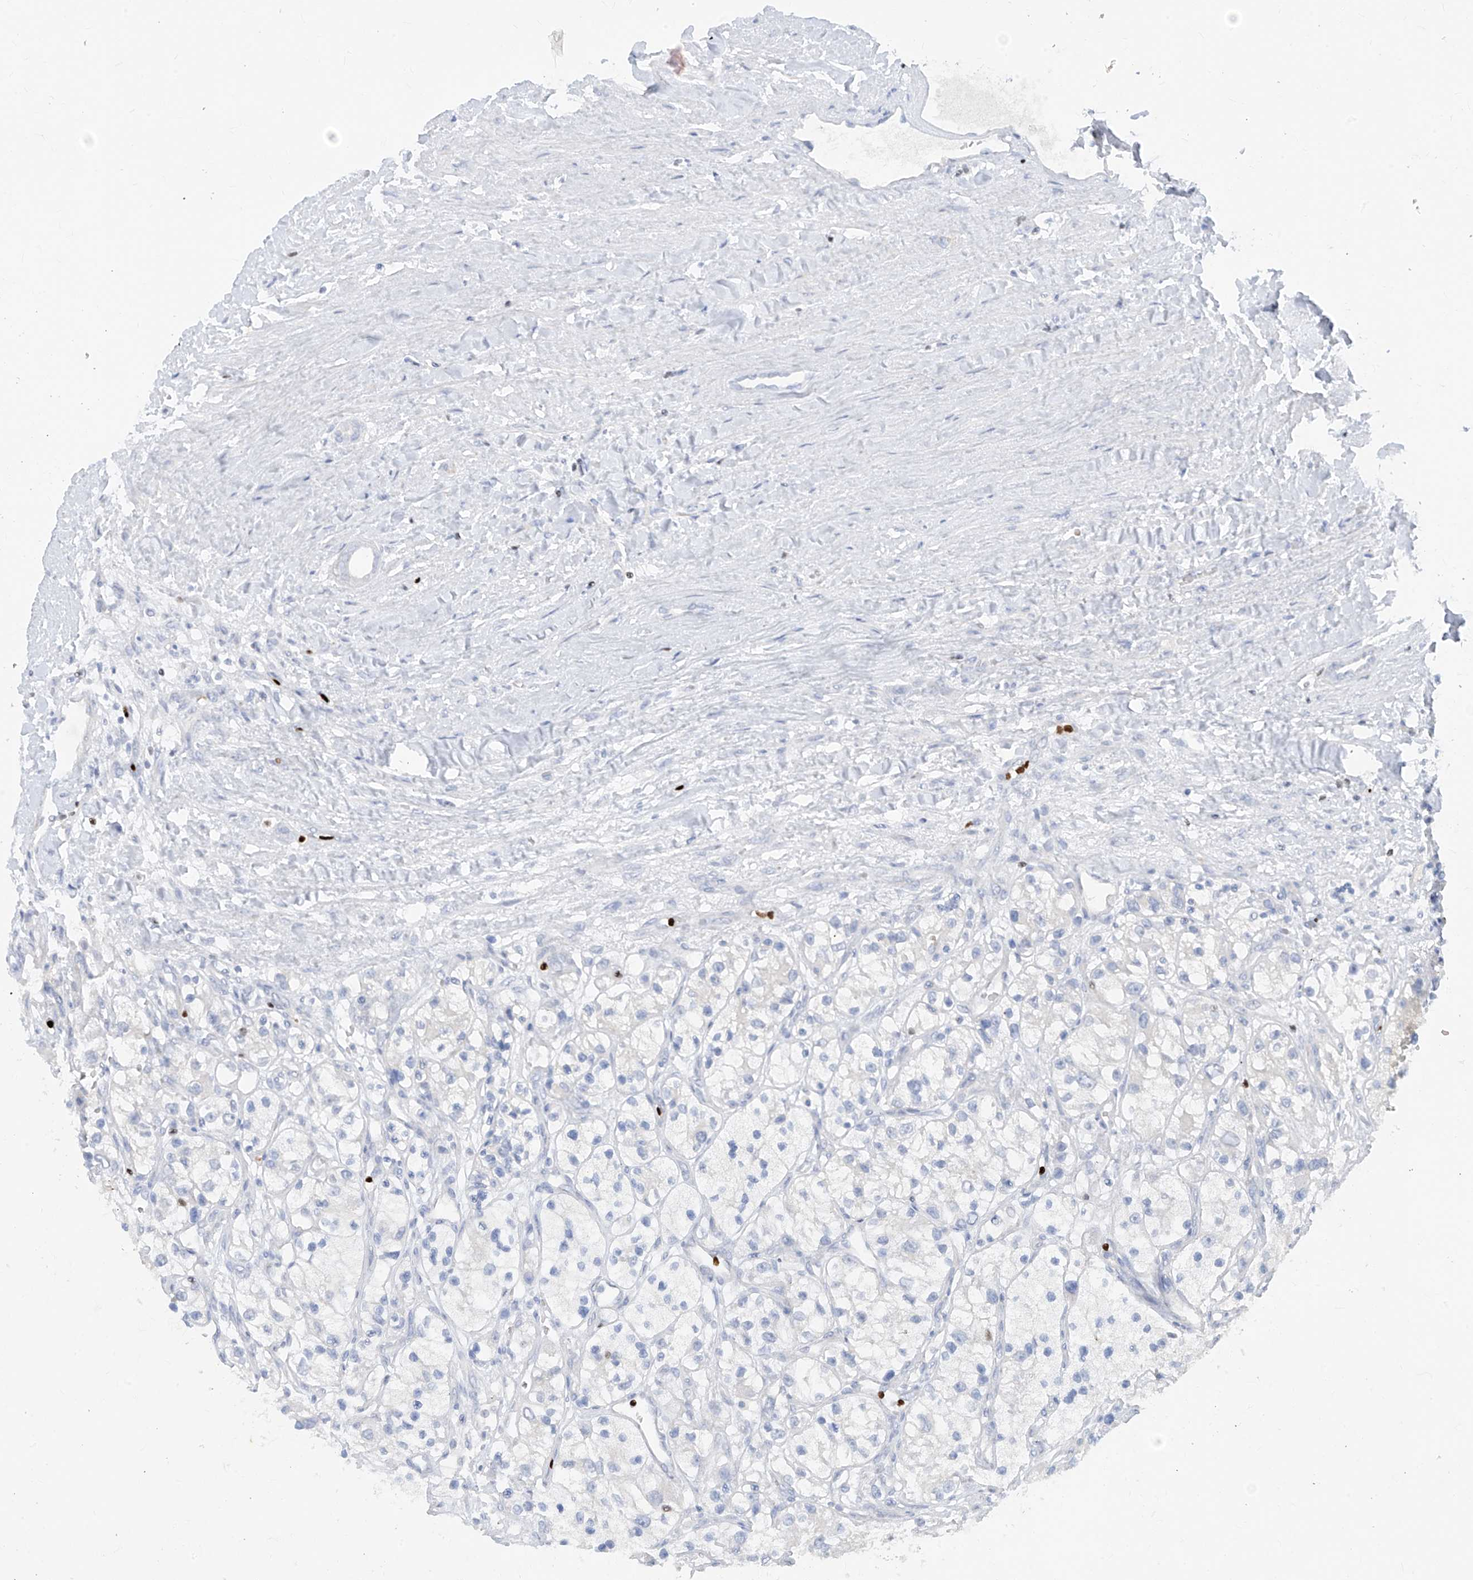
{"staining": {"intensity": "negative", "quantity": "none", "location": "none"}, "tissue": "renal cancer", "cell_type": "Tumor cells", "image_type": "cancer", "snomed": [{"axis": "morphology", "description": "Adenocarcinoma, NOS"}, {"axis": "topography", "description": "Kidney"}], "caption": "A photomicrograph of human renal cancer is negative for staining in tumor cells. (DAB immunohistochemistry (IHC) with hematoxylin counter stain).", "gene": "TBX21", "patient": {"sex": "female", "age": 57}}